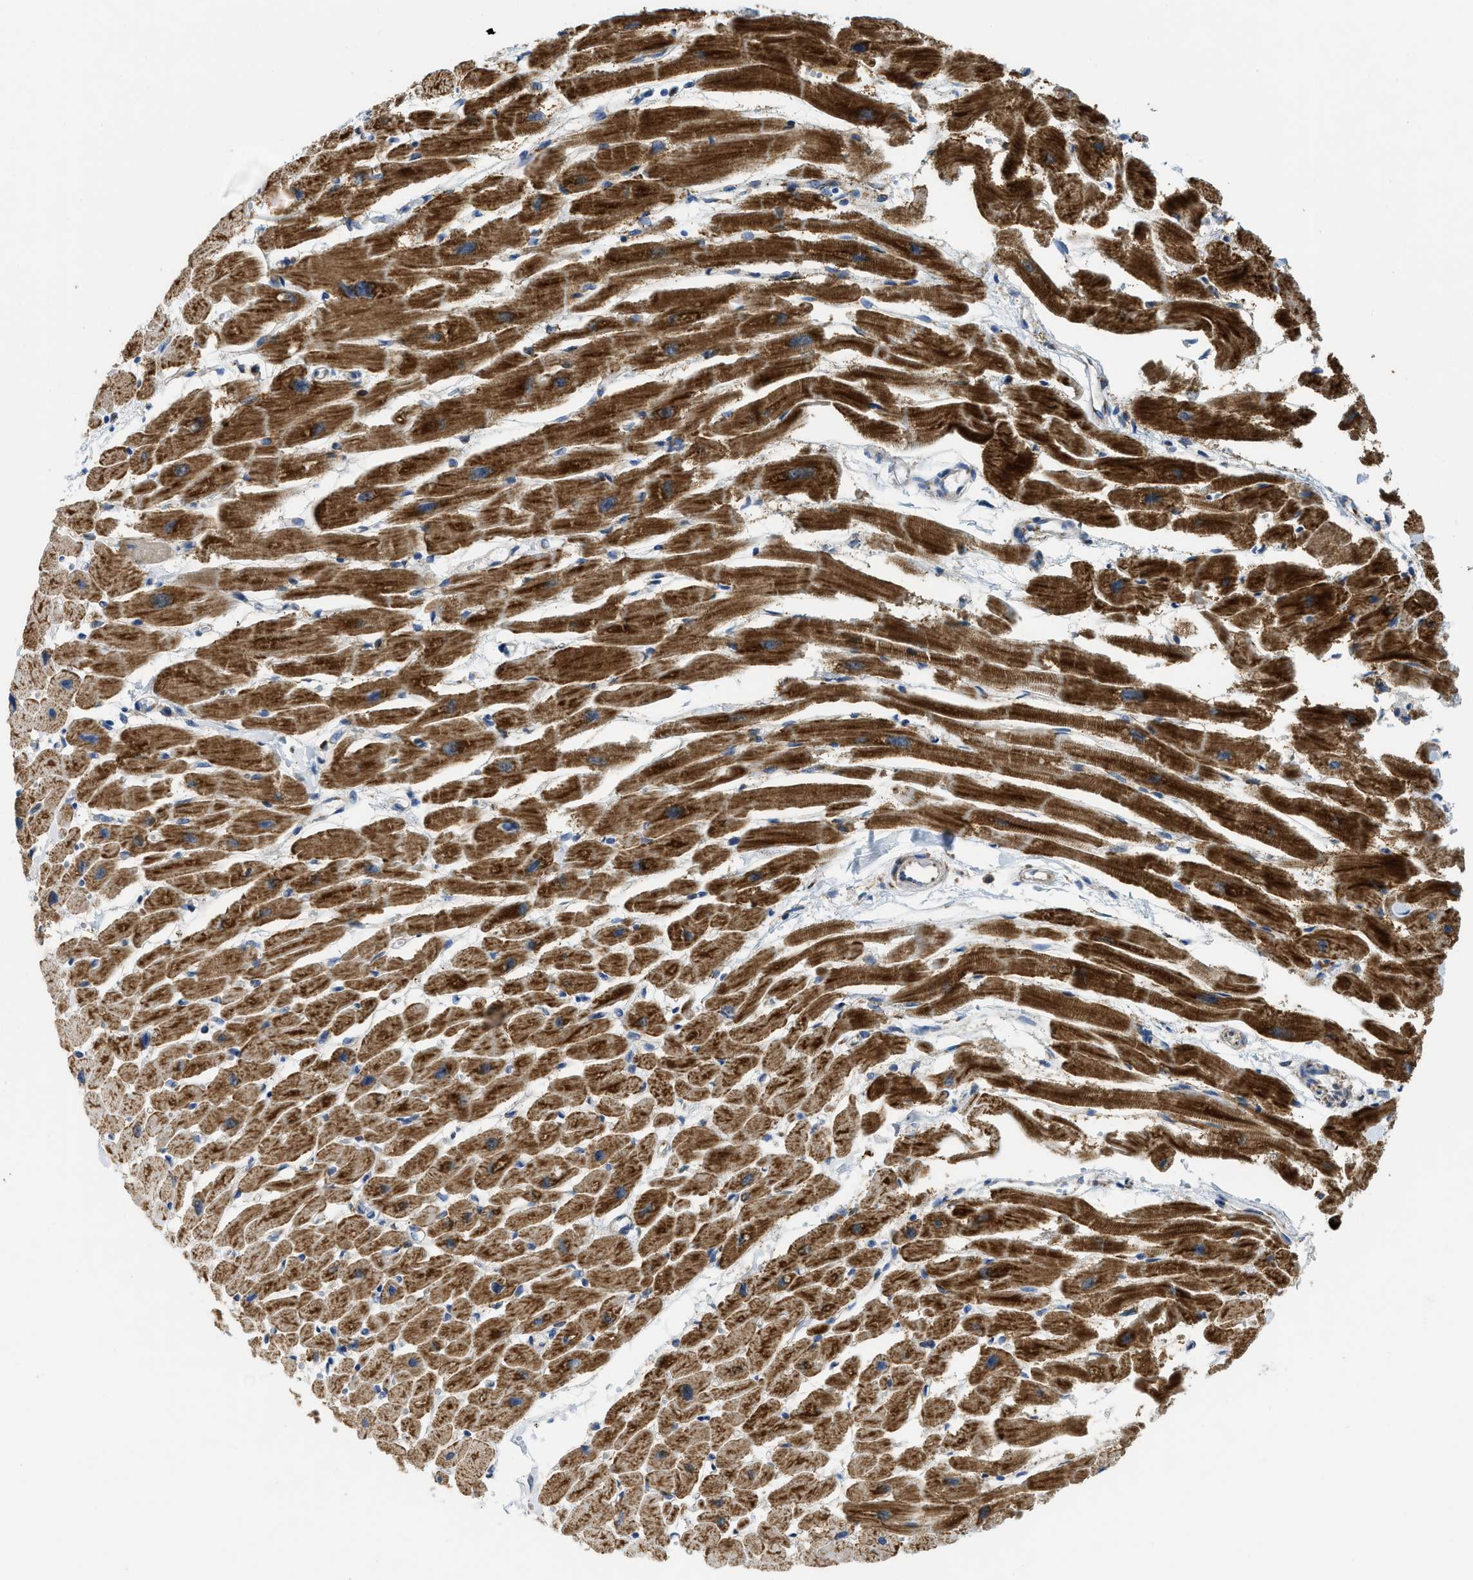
{"staining": {"intensity": "strong", "quantity": ">75%", "location": "cytoplasmic/membranous"}, "tissue": "heart muscle", "cell_type": "Cardiomyocytes", "image_type": "normal", "snomed": [{"axis": "morphology", "description": "Normal tissue, NOS"}, {"axis": "topography", "description": "Heart"}], "caption": "IHC of benign human heart muscle exhibits high levels of strong cytoplasmic/membranous staining in approximately >75% of cardiomyocytes. IHC stains the protein in brown and the nuclei are stained blue.", "gene": "GATD3", "patient": {"sex": "female", "age": 54}}